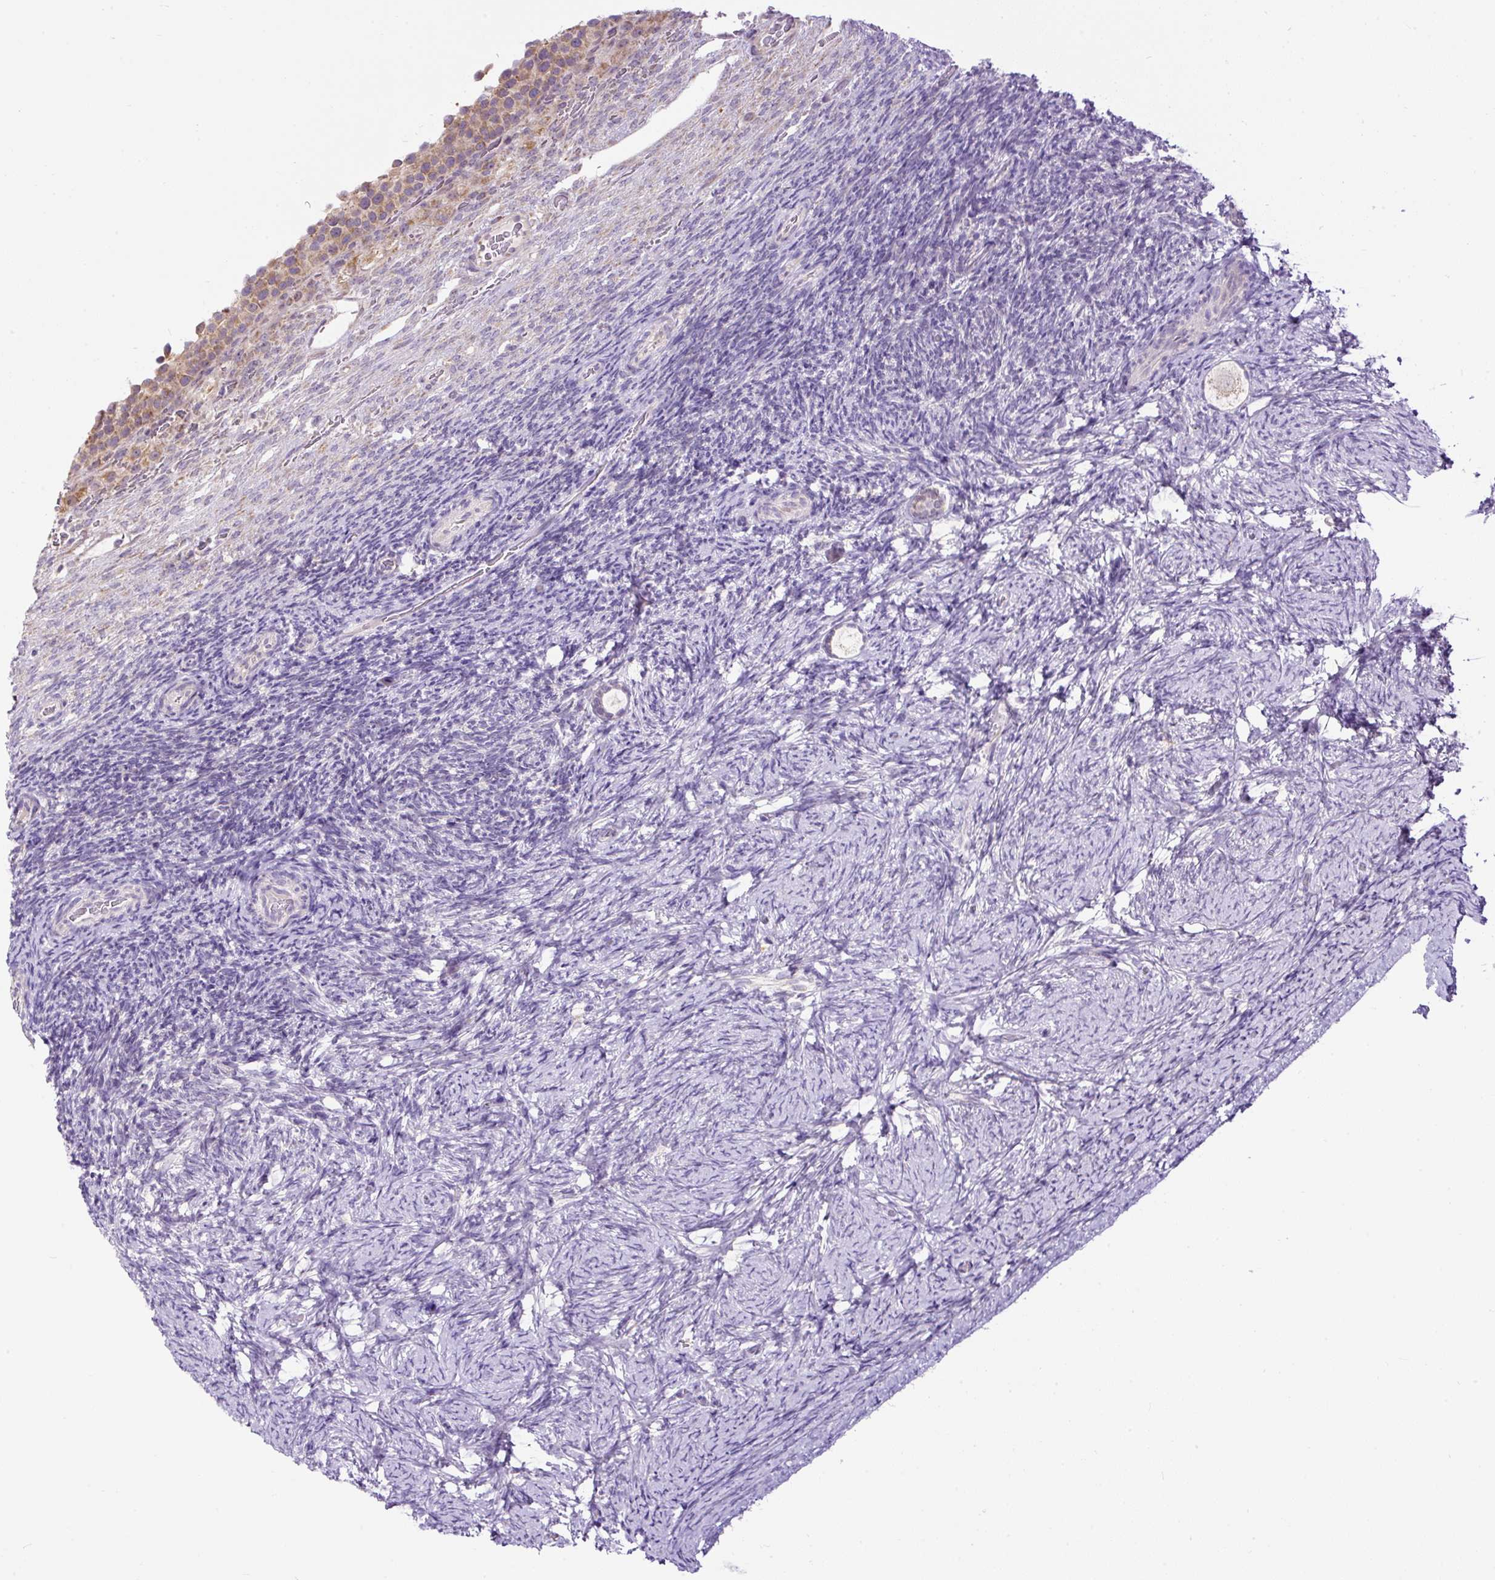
{"staining": {"intensity": "negative", "quantity": "none", "location": "none"}, "tissue": "ovary", "cell_type": "Follicle cells", "image_type": "normal", "snomed": [{"axis": "morphology", "description": "Normal tissue, NOS"}, {"axis": "topography", "description": "Ovary"}], "caption": "IHC of unremarkable human ovary displays no expression in follicle cells.", "gene": "FMC1", "patient": {"sex": "female", "age": 34}}